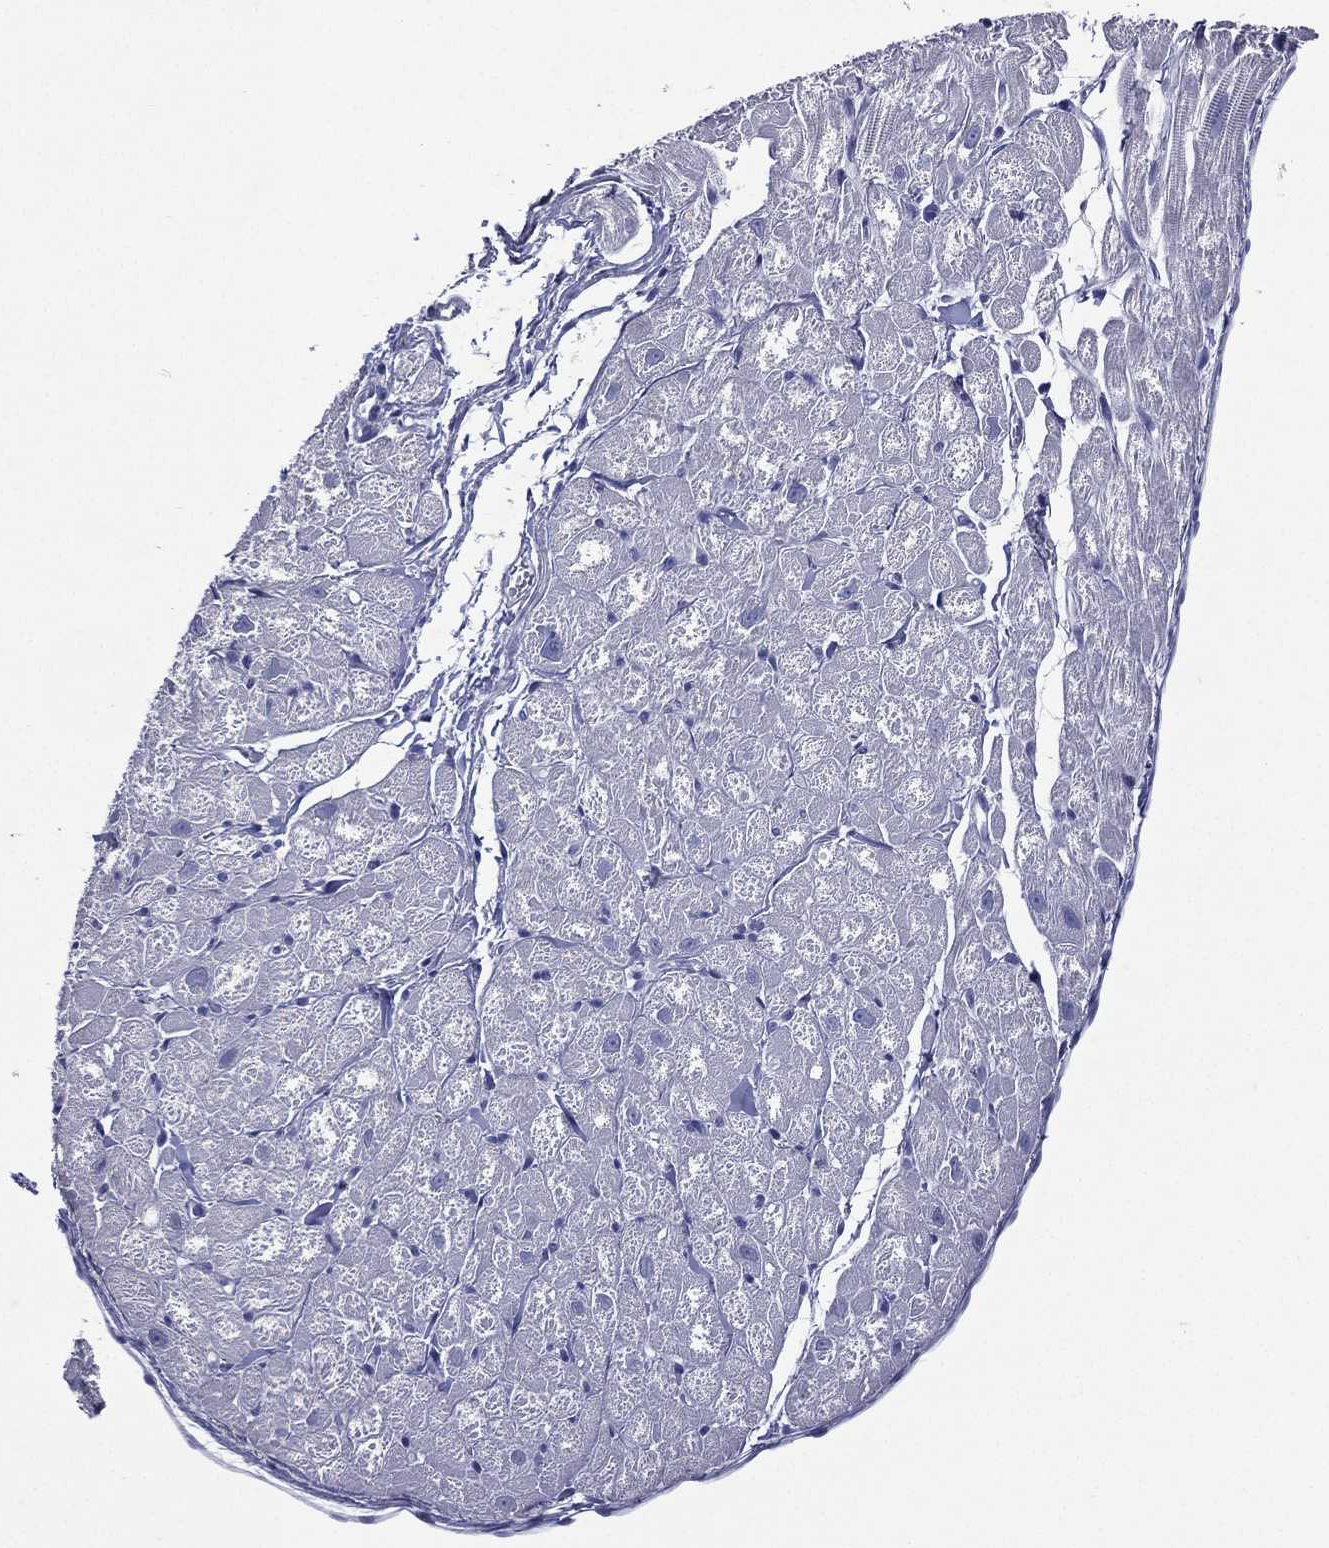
{"staining": {"intensity": "negative", "quantity": "none", "location": "none"}, "tissue": "heart muscle", "cell_type": "Cardiomyocytes", "image_type": "normal", "snomed": [{"axis": "morphology", "description": "Normal tissue, NOS"}, {"axis": "topography", "description": "Heart"}], "caption": "Unremarkable heart muscle was stained to show a protein in brown. There is no significant expression in cardiomyocytes. Brightfield microscopy of immunohistochemistry (IHC) stained with DAB (brown) and hematoxylin (blue), captured at high magnification.", "gene": "TGM1", "patient": {"sex": "male", "age": 58}}